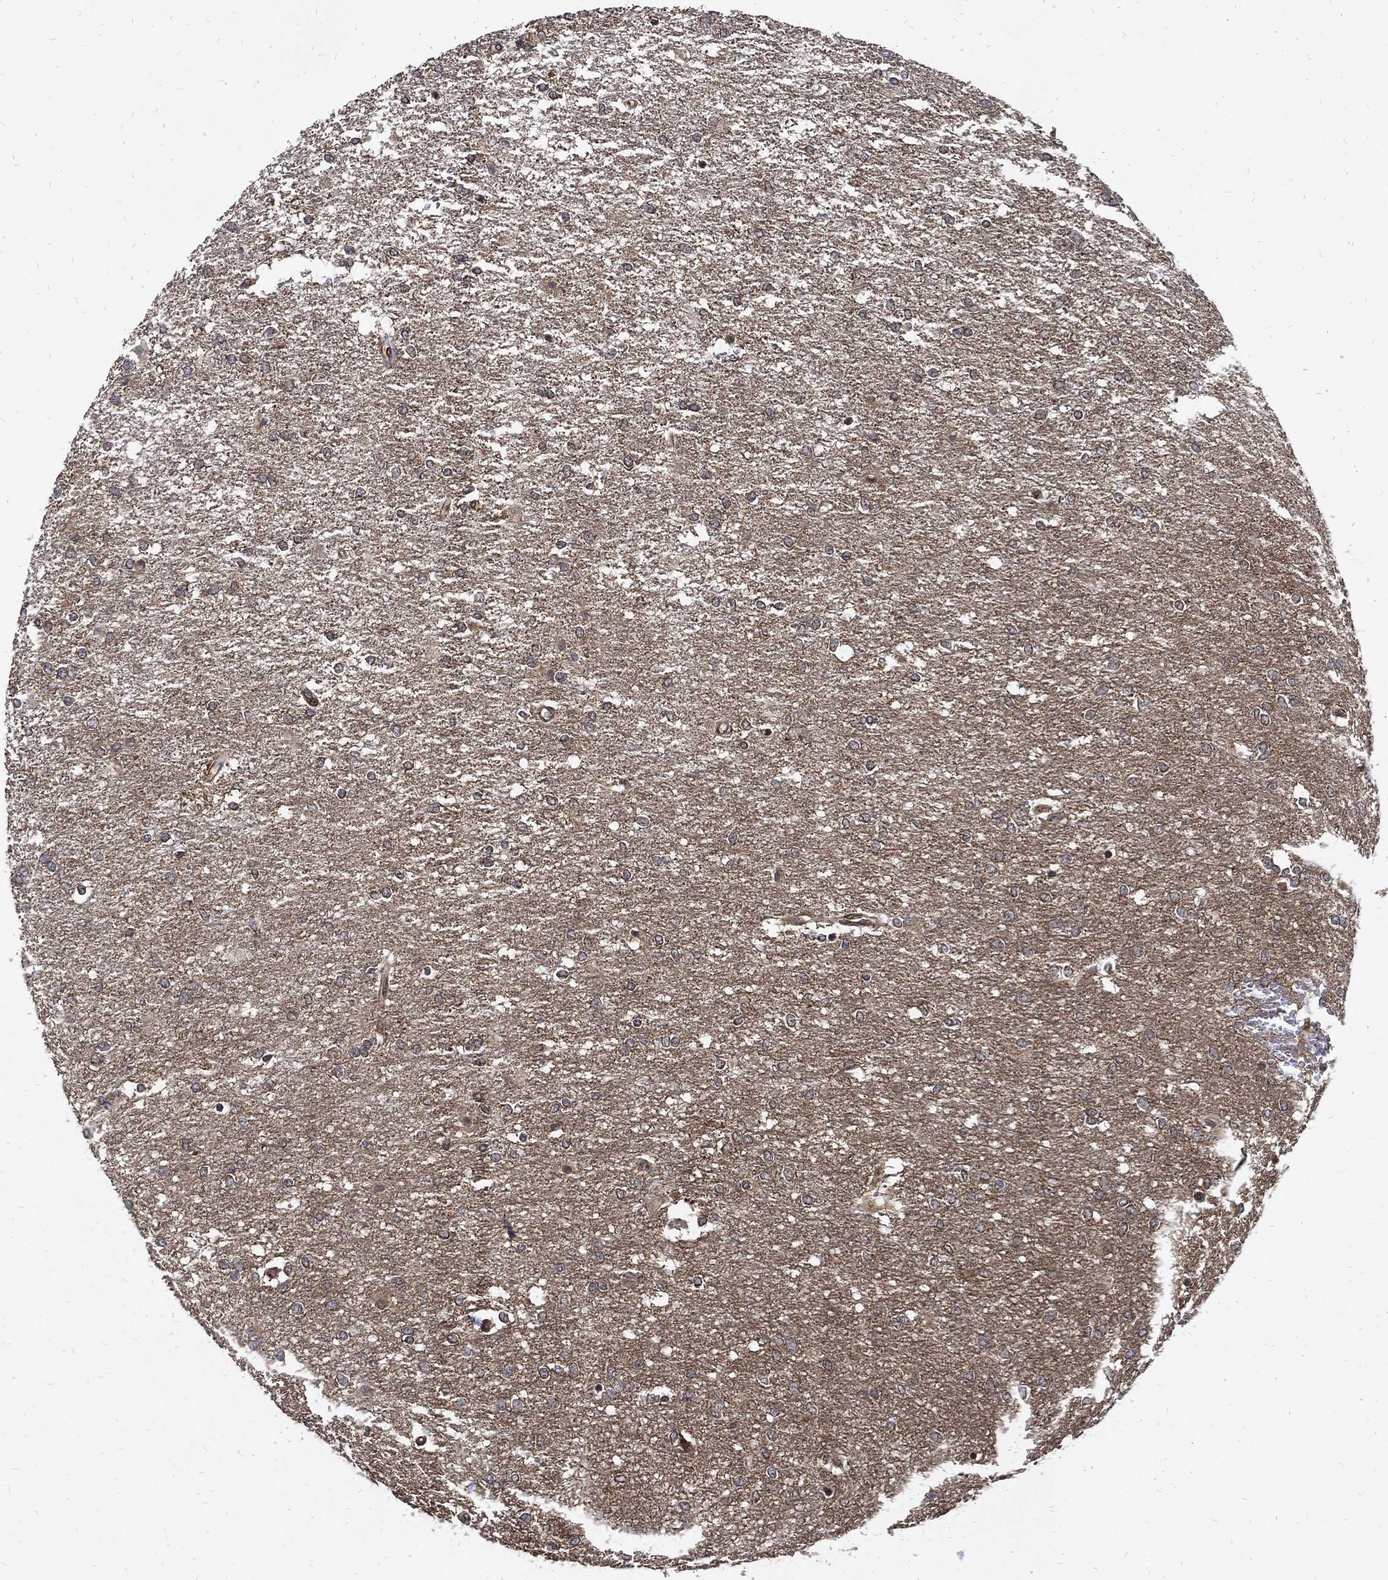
{"staining": {"intensity": "negative", "quantity": "none", "location": "none"}, "tissue": "glioma", "cell_type": "Tumor cells", "image_type": "cancer", "snomed": [{"axis": "morphology", "description": "Glioma, malignant, High grade"}, {"axis": "topography", "description": "Brain"}], "caption": "Glioma stained for a protein using immunohistochemistry (IHC) demonstrates no staining tumor cells.", "gene": "DCTN1", "patient": {"sex": "female", "age": 61}}